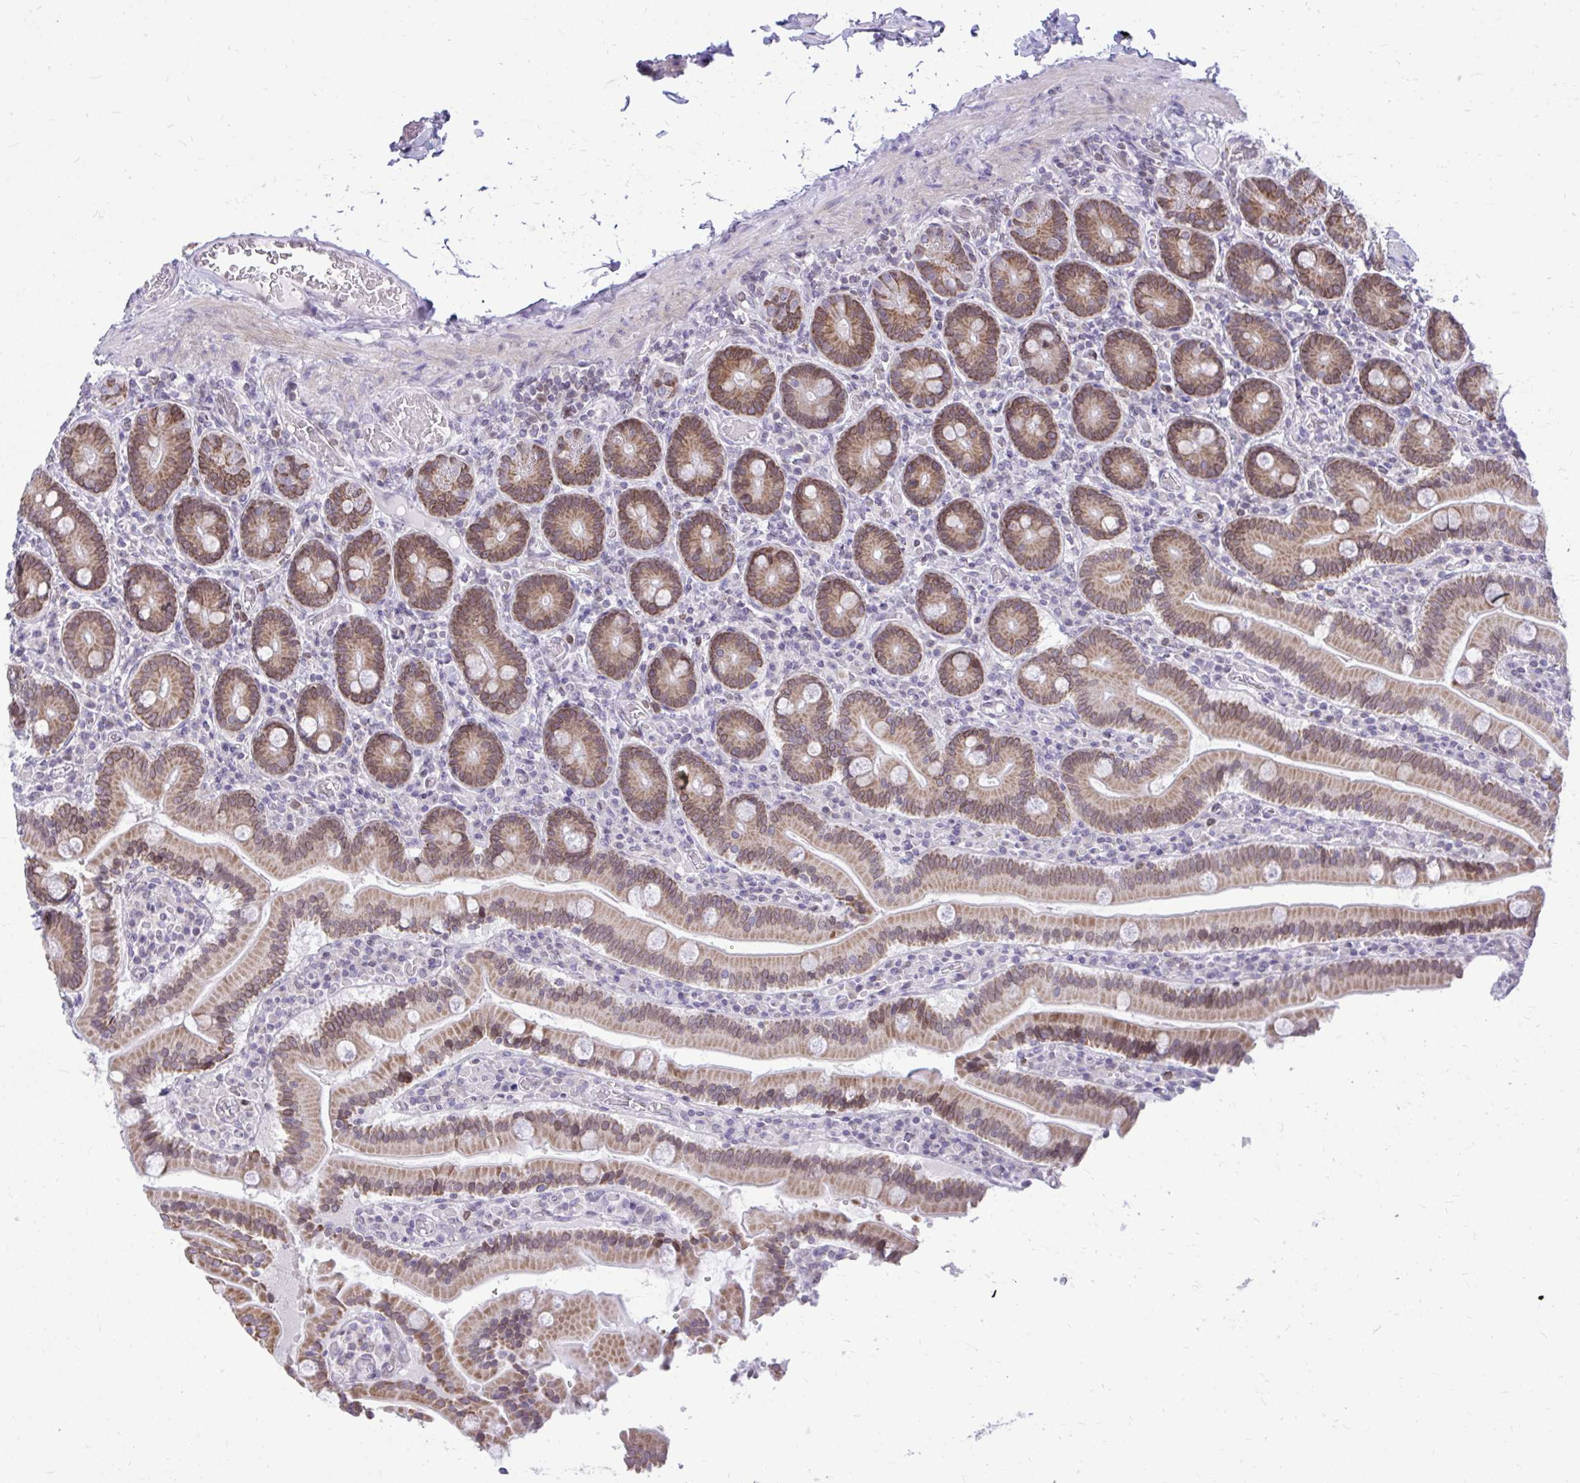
{"staining": {"intensity": "moderate", "quantity": ">75%", "location": "cytoplasmic/membranous,nuclear"}, "tissue": "duodenum", "cell_type": "Glandular cells", "image_type": "normal", "snomed": [{"axis": "morphology", "description": "Normal tissue, NOS"}, {"axis": "topography", "description": "Duodenum"}], "caption": "DAB (3,3'-diaminobenzidine) immunohistochemical staining of normal duodenum demonstrates moderate cytoplasmic/membranous,nuclear protein positivity in about >75% of glandular cells.", "gene": "RPS6KA2", "patient": {"sex": "female", "age": 62}}